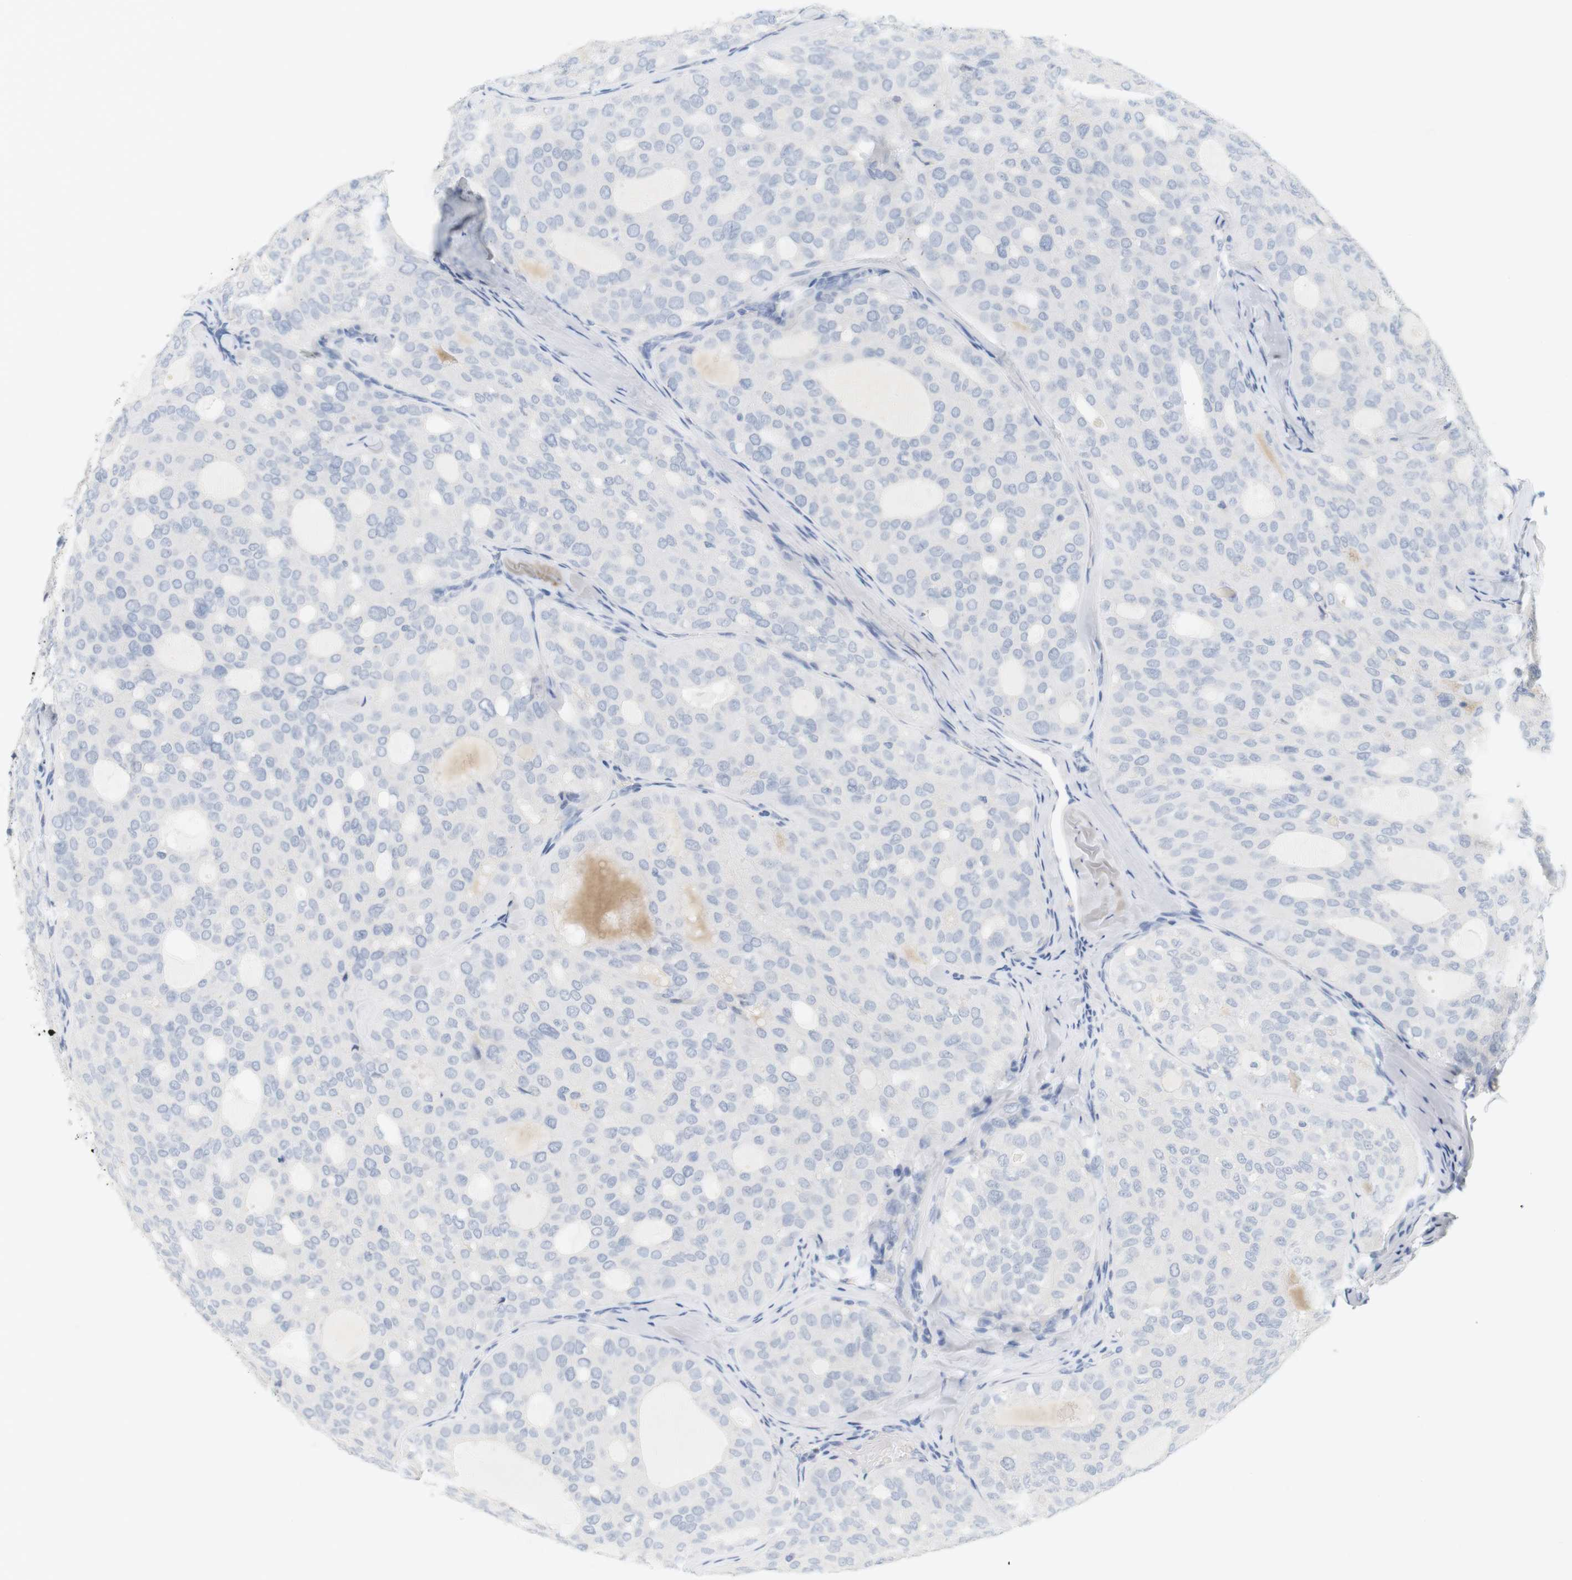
{"staining": {"intensity": "negative", "quantity": "none", "location": "none"}, "tissue": "thyroid cancer", "cell_type": "Tumor cells", "image_type": "cancer", "snomed": [{"axis": "morphology", "description": "Follicular adenoma carcinoma, NOS"}, {"axis": "topography", "description": "Thyroid gland"}], "caption": "Immunohistochemistry photomicrograph of thyroid cancer stained for a protein (brown), which shows no expression in tumor cells.", "gene": "OPRM1", "patient": {"sex": "male", "age": 75}}